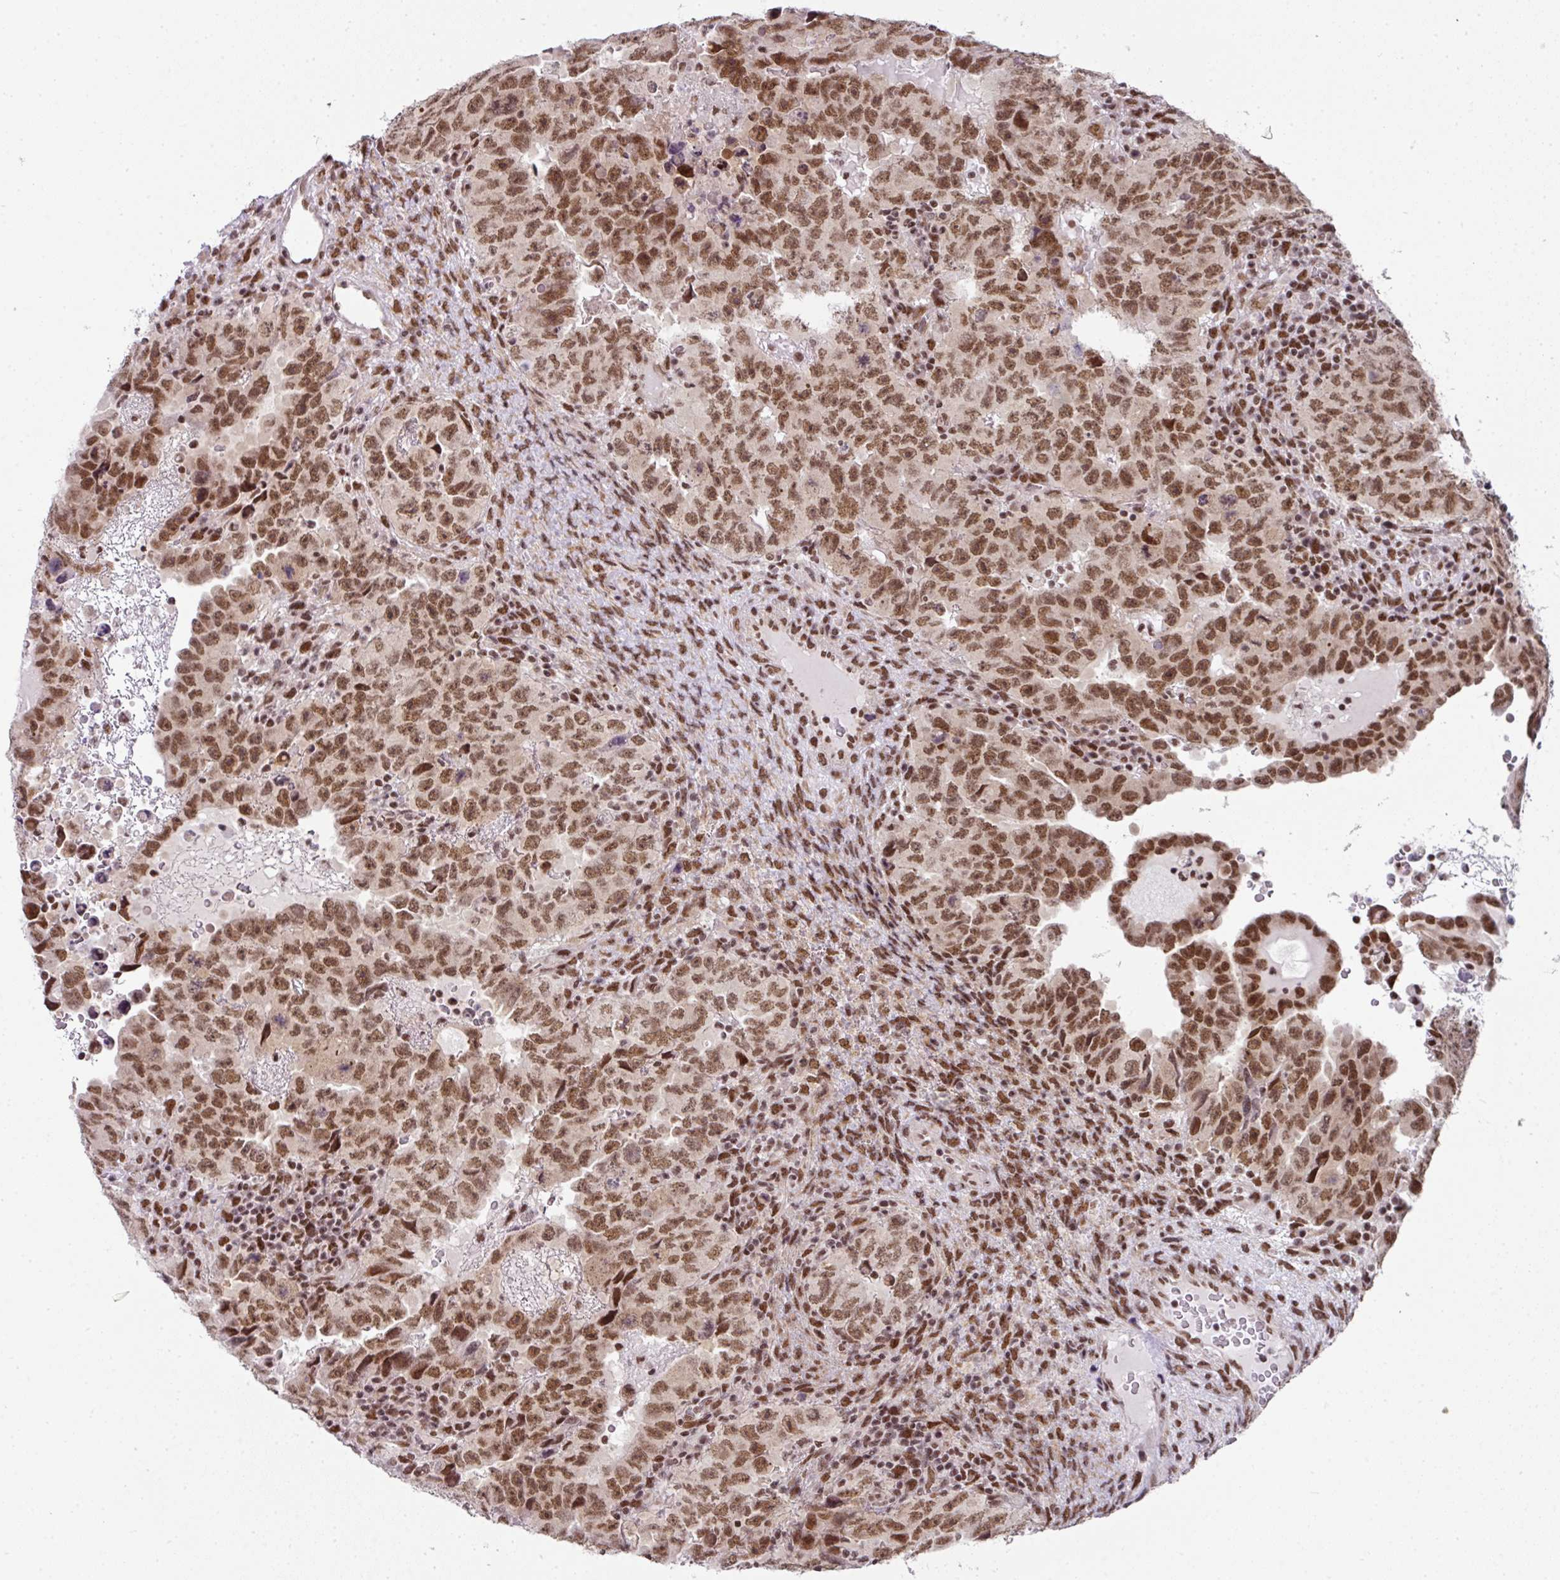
{"staining": {"intensity": "moderate", "quantity": ">75%", "location": "nuclear"}, "tissue": "testis cancer", "cell_type": "Tumor cells", "image_type": "cancer", "snomed": [{"axis": "morphology", "description": "Carcinoma, Embryonal, NOS"}, {"axis": "topography", "description": "Testis"}], "caption": "High-magnification brightfield microscopy of testis cancer stained with DAB (3,3'-diaminobenzidine) (brown) and counterstained with hematoxylin (blue). tumor cells exhibit moderate nuclear positivity is seen in about>75% of cells.", "gene": "NFYA", "patient": {"sex": "male", "age": 24}}